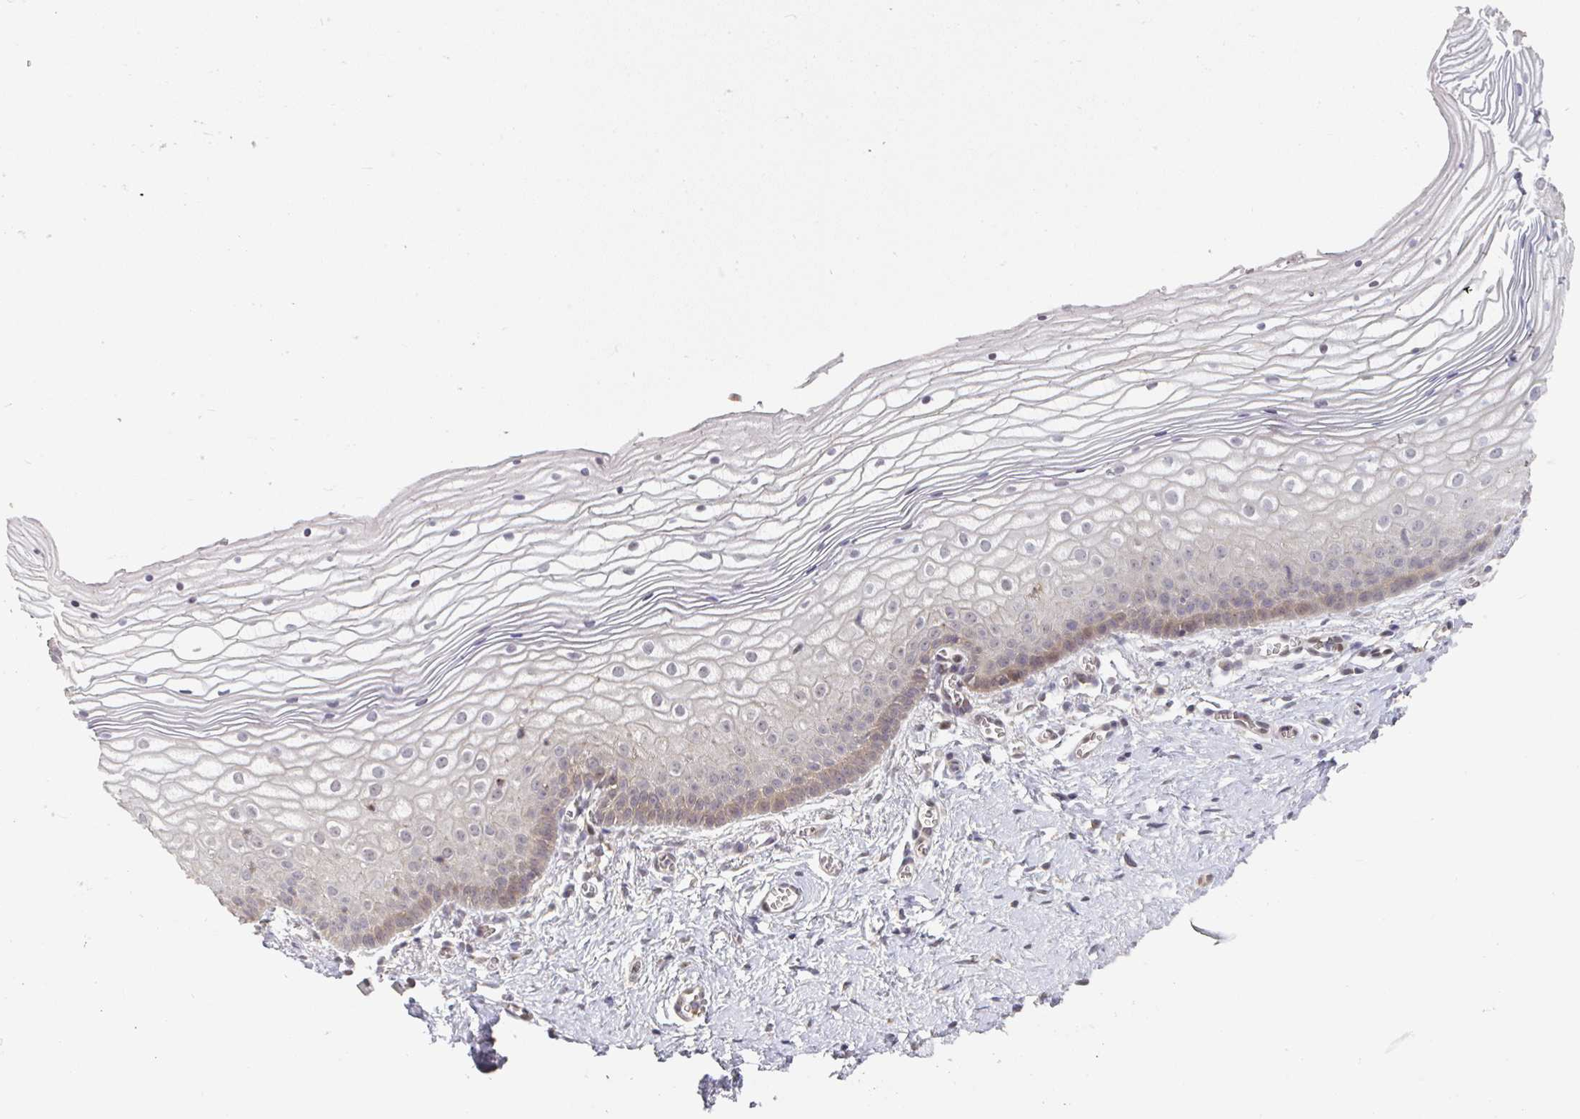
{"staining": {"intensity": "weak", "quantity": "25%-75%", "location": "cytoplasmic/membranous"}, "tissue": "vagina", "cell_type": "Squamous epithelial cells", "image_type": "normal", "snomed": [{"axis": "morphology", "description": "Normal tissue, NOS"}, {"axis": "topography", "description": "Vagina"}], "caption": "Immunohistochemical staining of unremarkable human vagina displays weak cytoplasmic/membranous protein staining in approximately 25%-75% of squamous epithelial cells.", "gene": "RANGRF", "patient": {"sex": "female", "age": 56}}